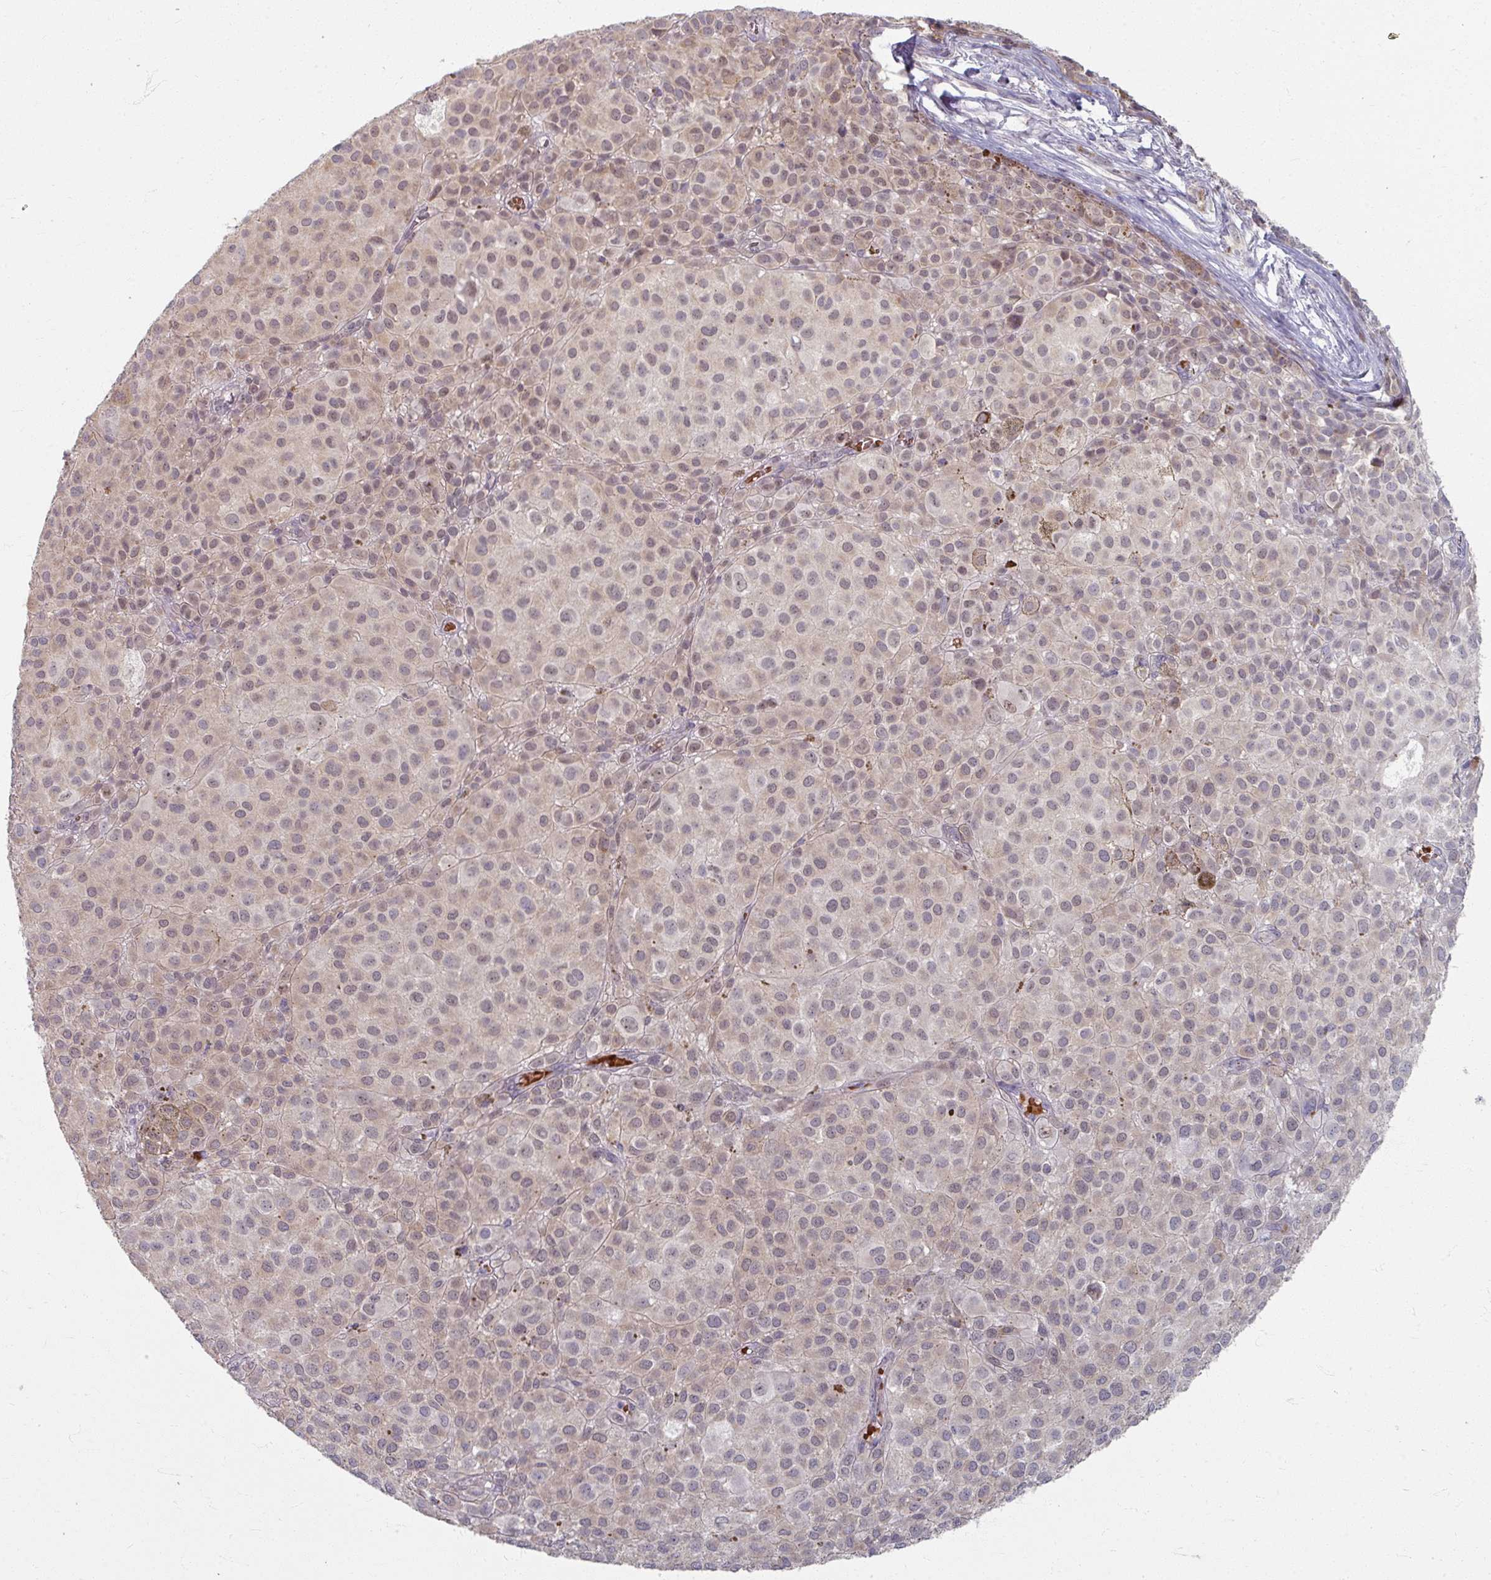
{"staining": {"intensity": "weak", "quantity": ">75%", "location": "cytoplasmic/membranous"}, "tissue": "melanoma", "cell_type": "Tumor cells", "image_type": "cancer", "snomed": [{"axis": "morphology", "description": "Malignant melanoma, NOS"}, {"axis": "topography", "description": "Skin"}], "caption": "Weak cytoplasmic/membranous expression is appreciated in about >75% of tumor cells in melanoma.", "gene": "KMT5C", "patient": {"sex": "male", "age": 64}}